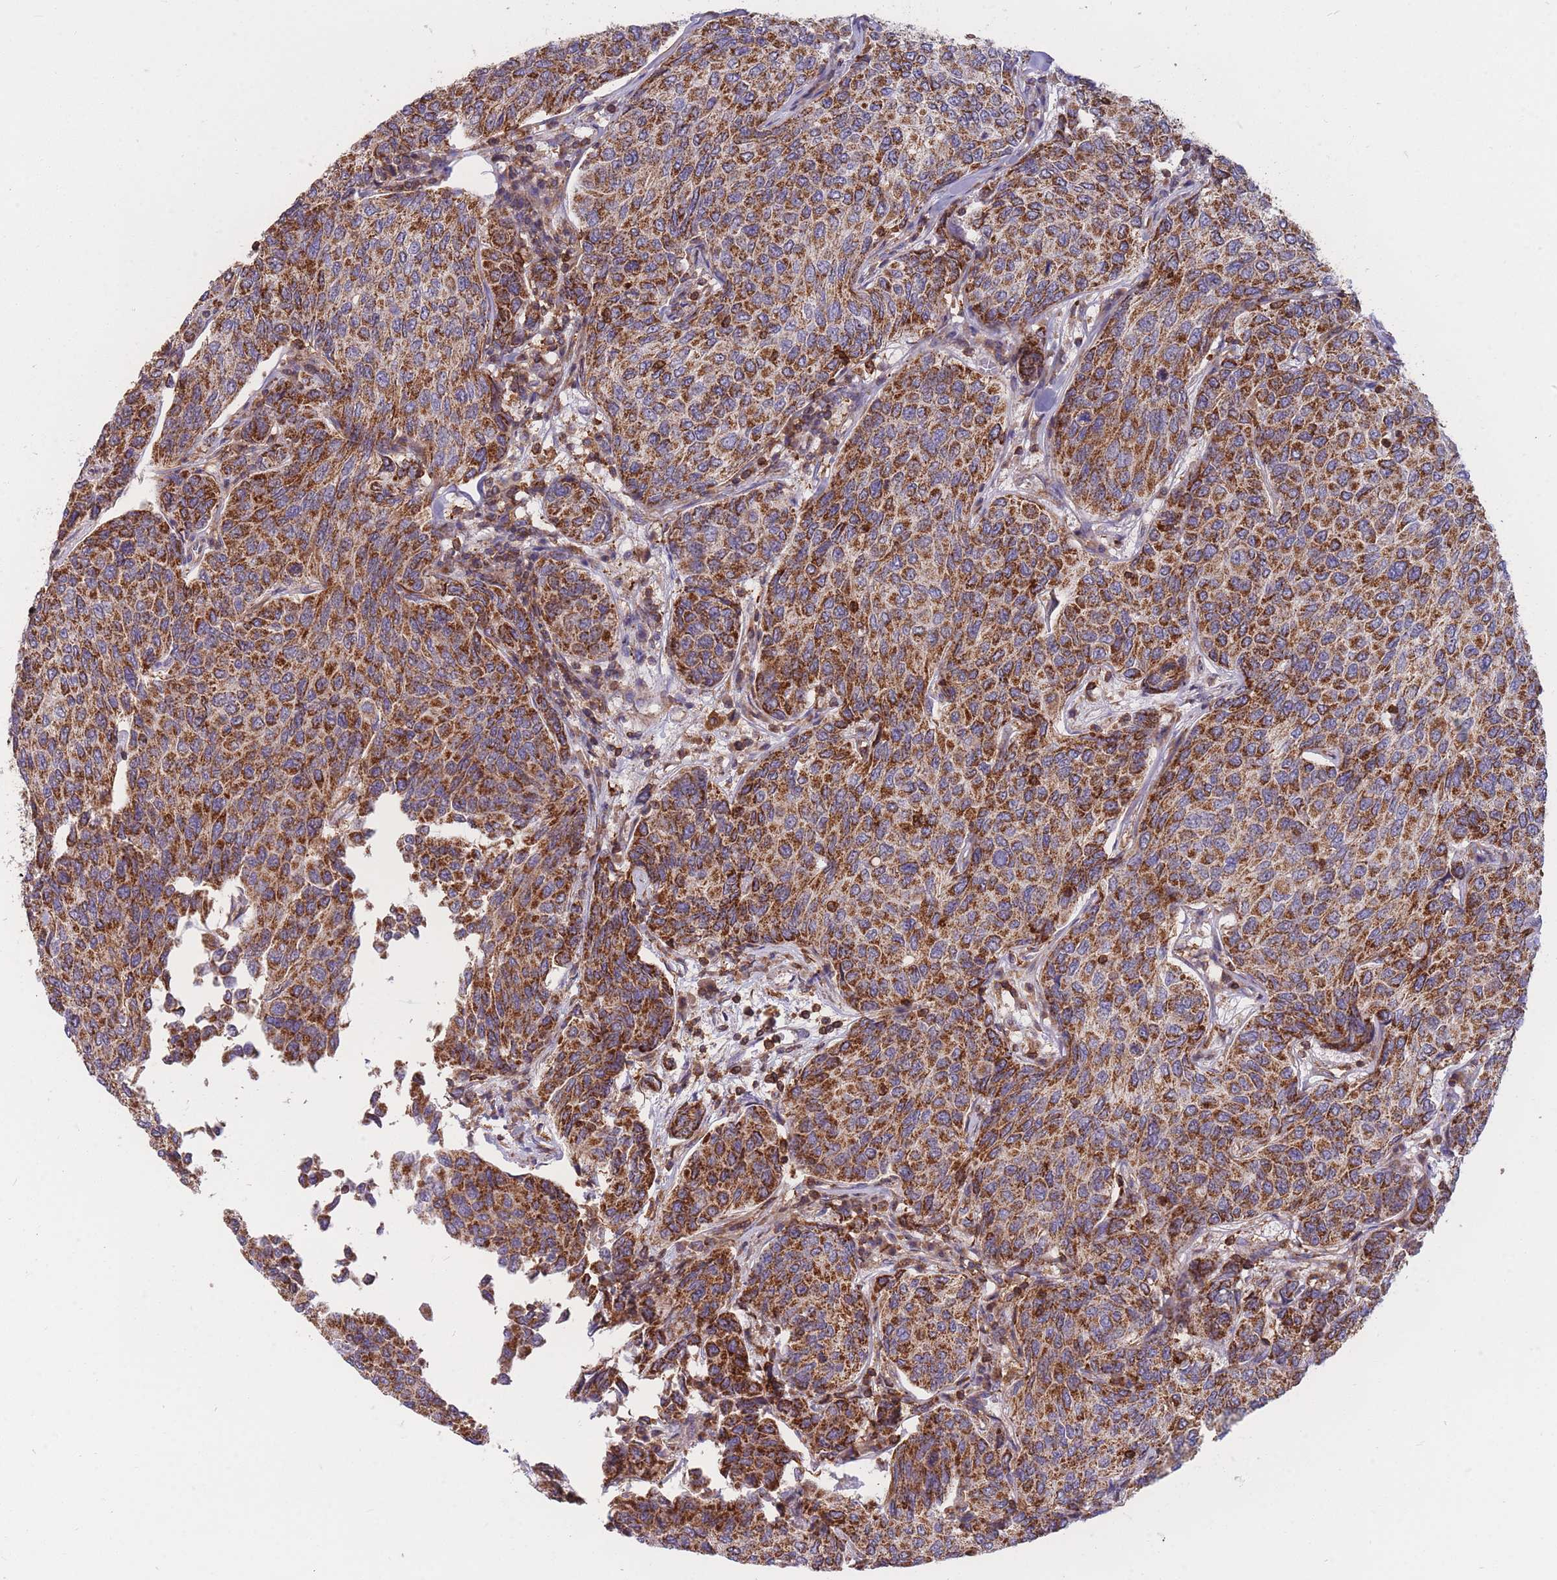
{"staining": {"intensity": "strong", "quantity": ">75%", "location": "cytoplasmic/membranous"}, "tissue": "breast cancer", "cell_type": "Tumor cells", "image_type": "cancer", "snomed": [{"axis": "morphology", "description": "Duct carcinoma"}, {"axis": "topography", "description": "Breast"}], "caption": "This photomicrograph shows immunohistochemistry staining of human breast intraductal carcinoma, with high strong cytoplasmic/membranous positivity in approximately >75% of tumor cells.", "gene": "MRPL54", "patient": {"sex": "female", "age": 55}}